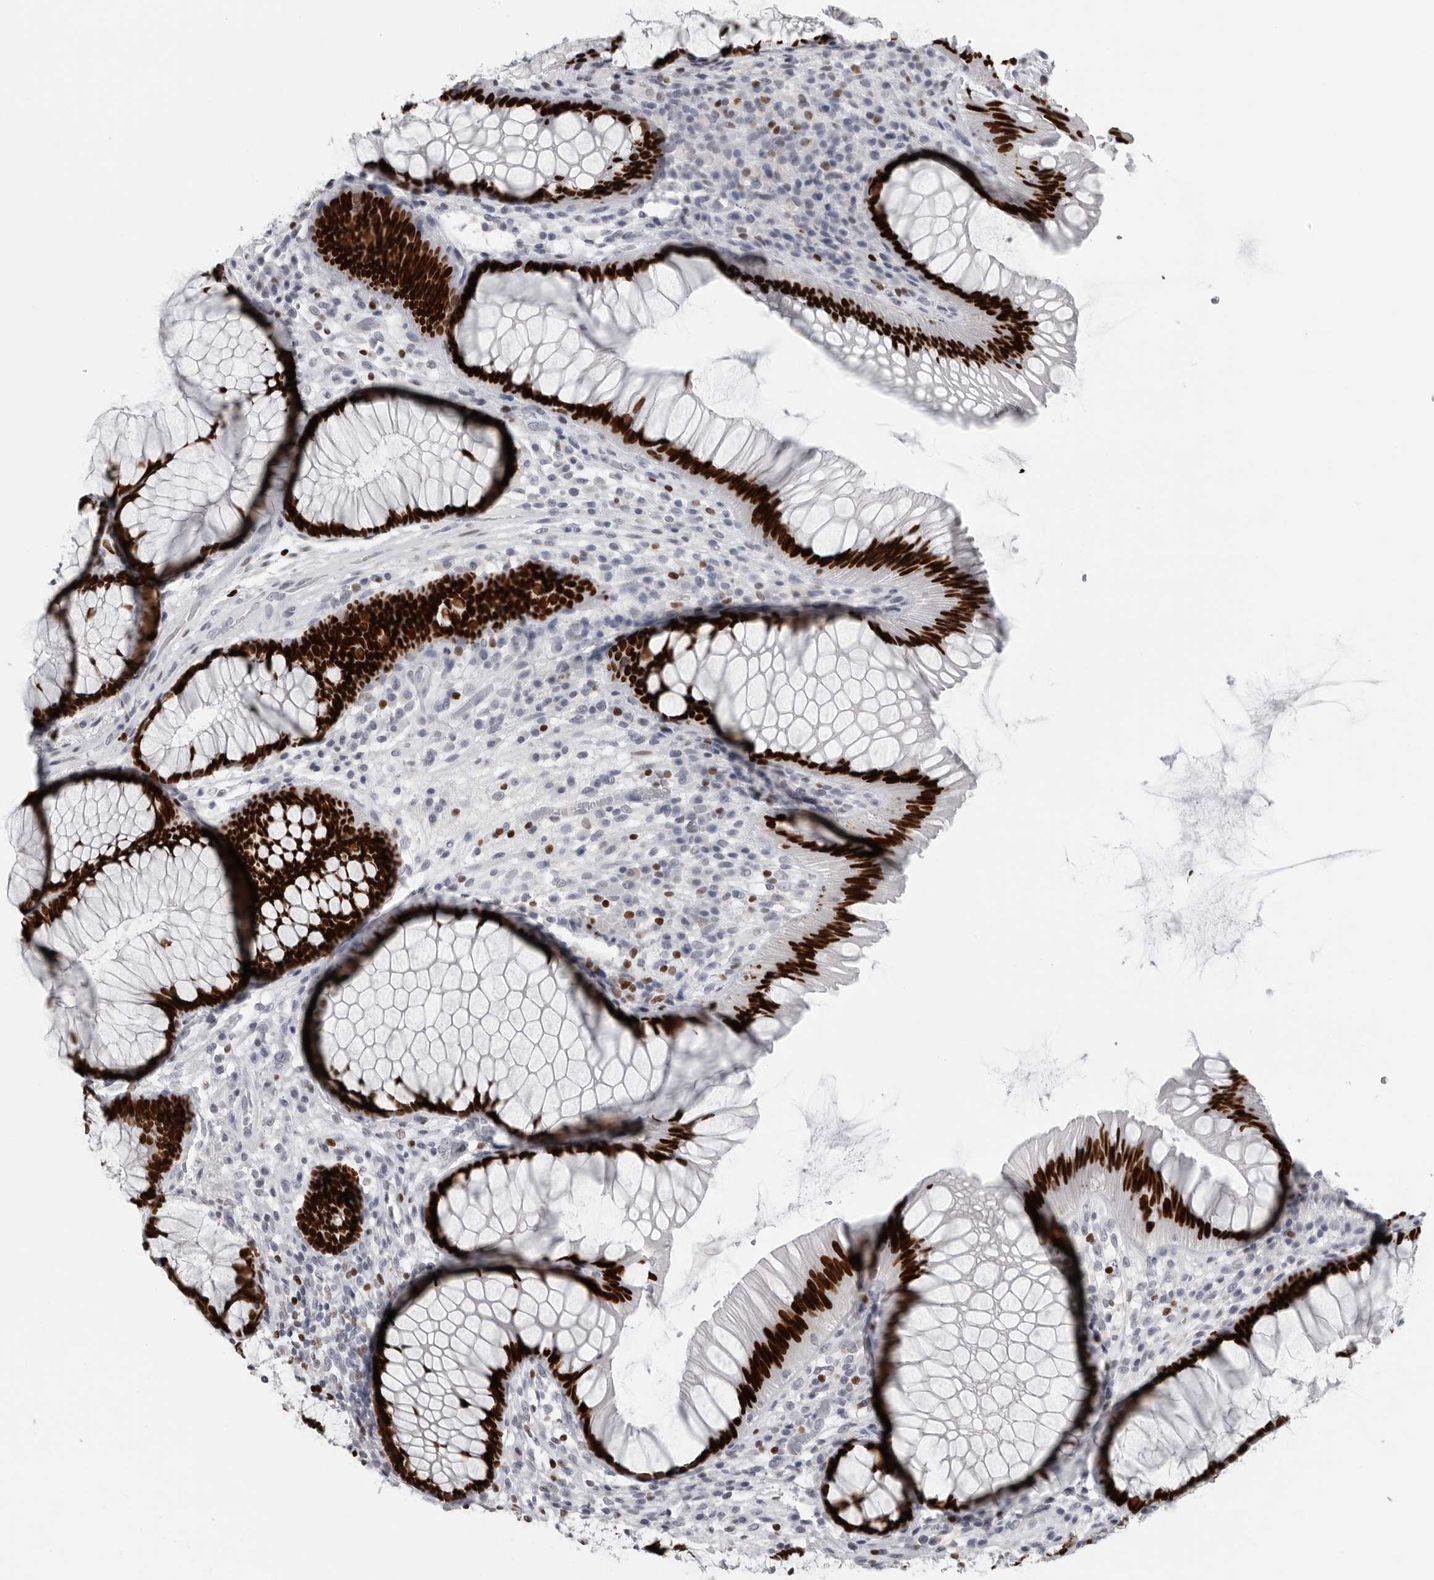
{"staining": {"intensity": "strong", "quantity": ">75%", "location": "nuclear"}, "tissue": "rectum", "cell_type": "Glandular cells", "image_type": "normal", "snomed": [{"axis": "morphology", "description": "Normal tissue, NOS"}, {"axis": "topography", "description": "Rectum"}], "caption": "The image displays immunohistochemical staining of benign rectum. There is strong nuclear positivity is present in approximately >75% of glandular cells.", "gene": "SATB2", "patient": {"sex": "male", "age": 51}}